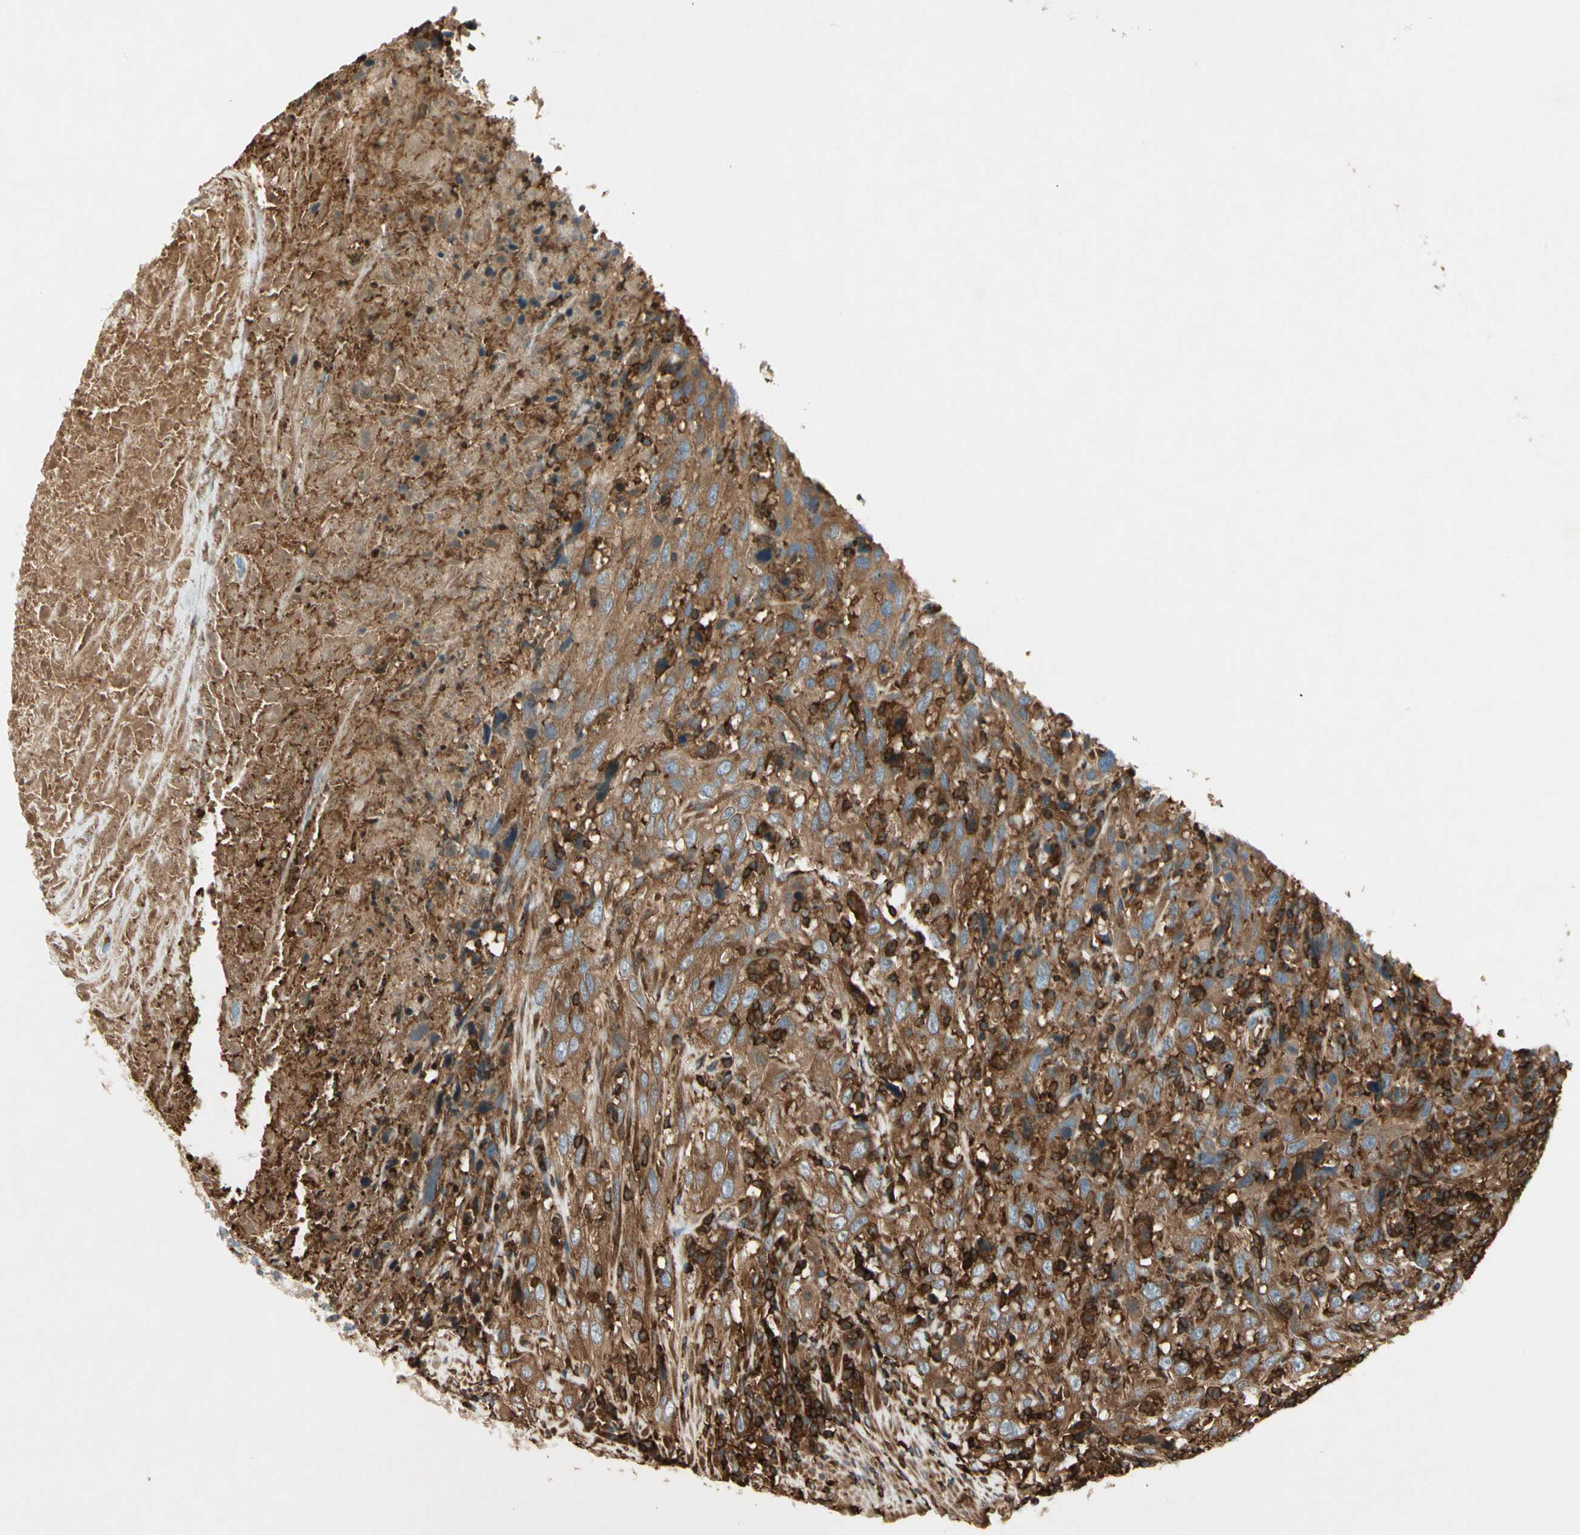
{"staining": {"intensity": "moderate", "quantity": ">75%", "location": "cytoplasmic/membranous"}, "tissue": "urothelial cancer", "cell_type": "Tumor cells", "image_type": "cancer", "snomed": [{"axis": "morphology", "description": "Urothelial carcinoma, High grade"}, {"axis": "topography", "description": "Urinary bladder"}], "caption": "DAB immunohistochemical staining of human urothelial carcinoma (high-grade) shows moderate cytoplasmic/membranous protein expression in about >75% of tumor cells. The protein of interest is shown in brown color, while the nuclei are stained blue.", "gene": "ARPC2", "patient": {"sex": "male", "age": 61}}